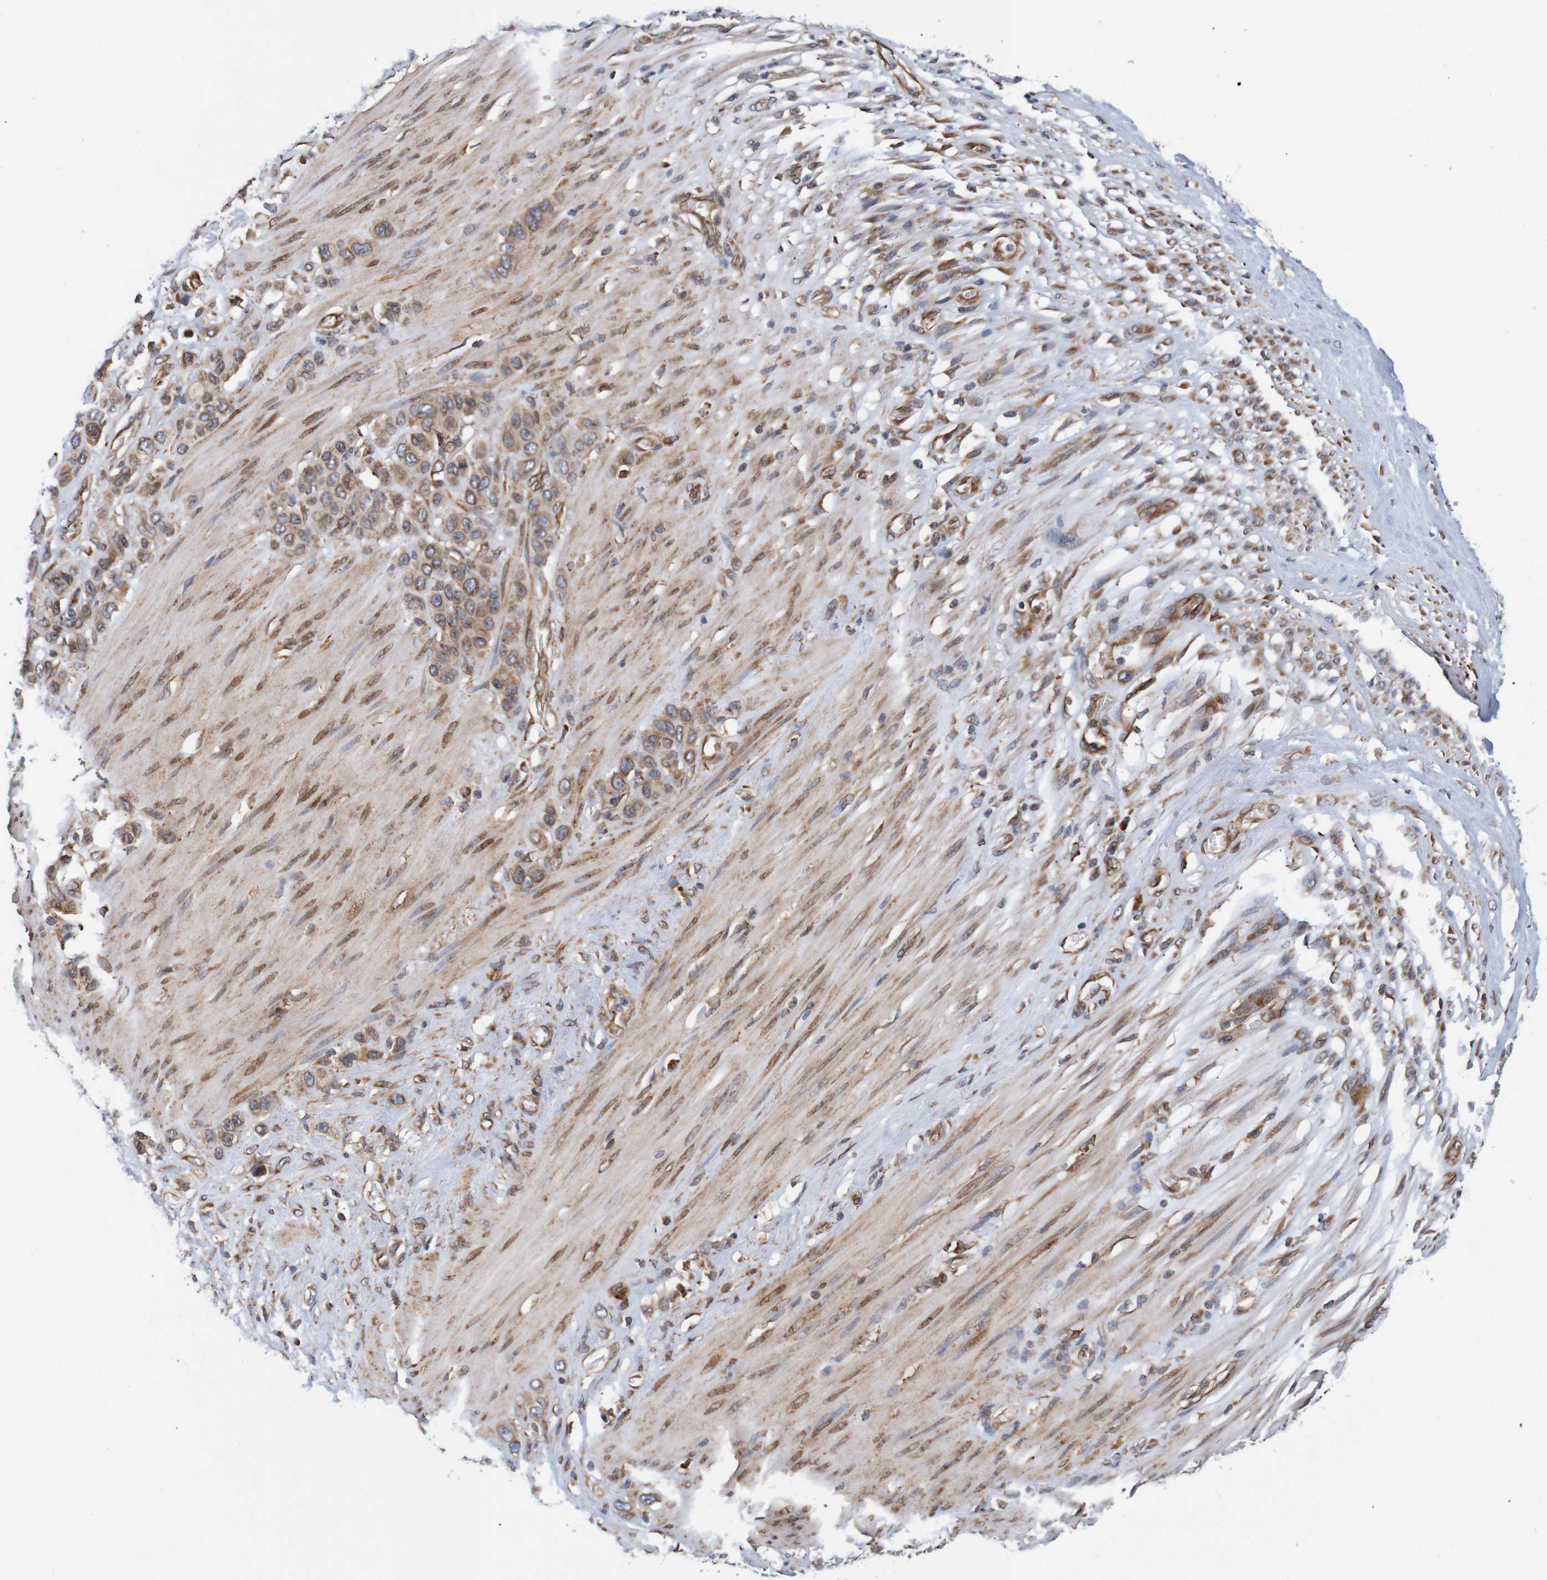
{"staining": {"intensity": "weak", "quantity": ">75%", "location": "cytoplasmic/membranous"}, "tissue": "stomach cancer", "cell_type": "Tumor cells", "image_type": "cancer", "snomed": [{"axis": "morphology", "description": "Adenocarcinoma, NOS"}, {"axis": "morphology", "description": "Adenocarcinoma, High grade"}, {"axis": "topography", "description": "Stomach, upper"}, {"axis": "topography", "description": "Stomach, lower"}], "caption": "Tumor cells exhibit weak cytoplasmic/membranous positivity in approximately >75% of cells in stomach cancer.", "gene": "TMEM109", "patient": {"sex": "female", "age": 65}}